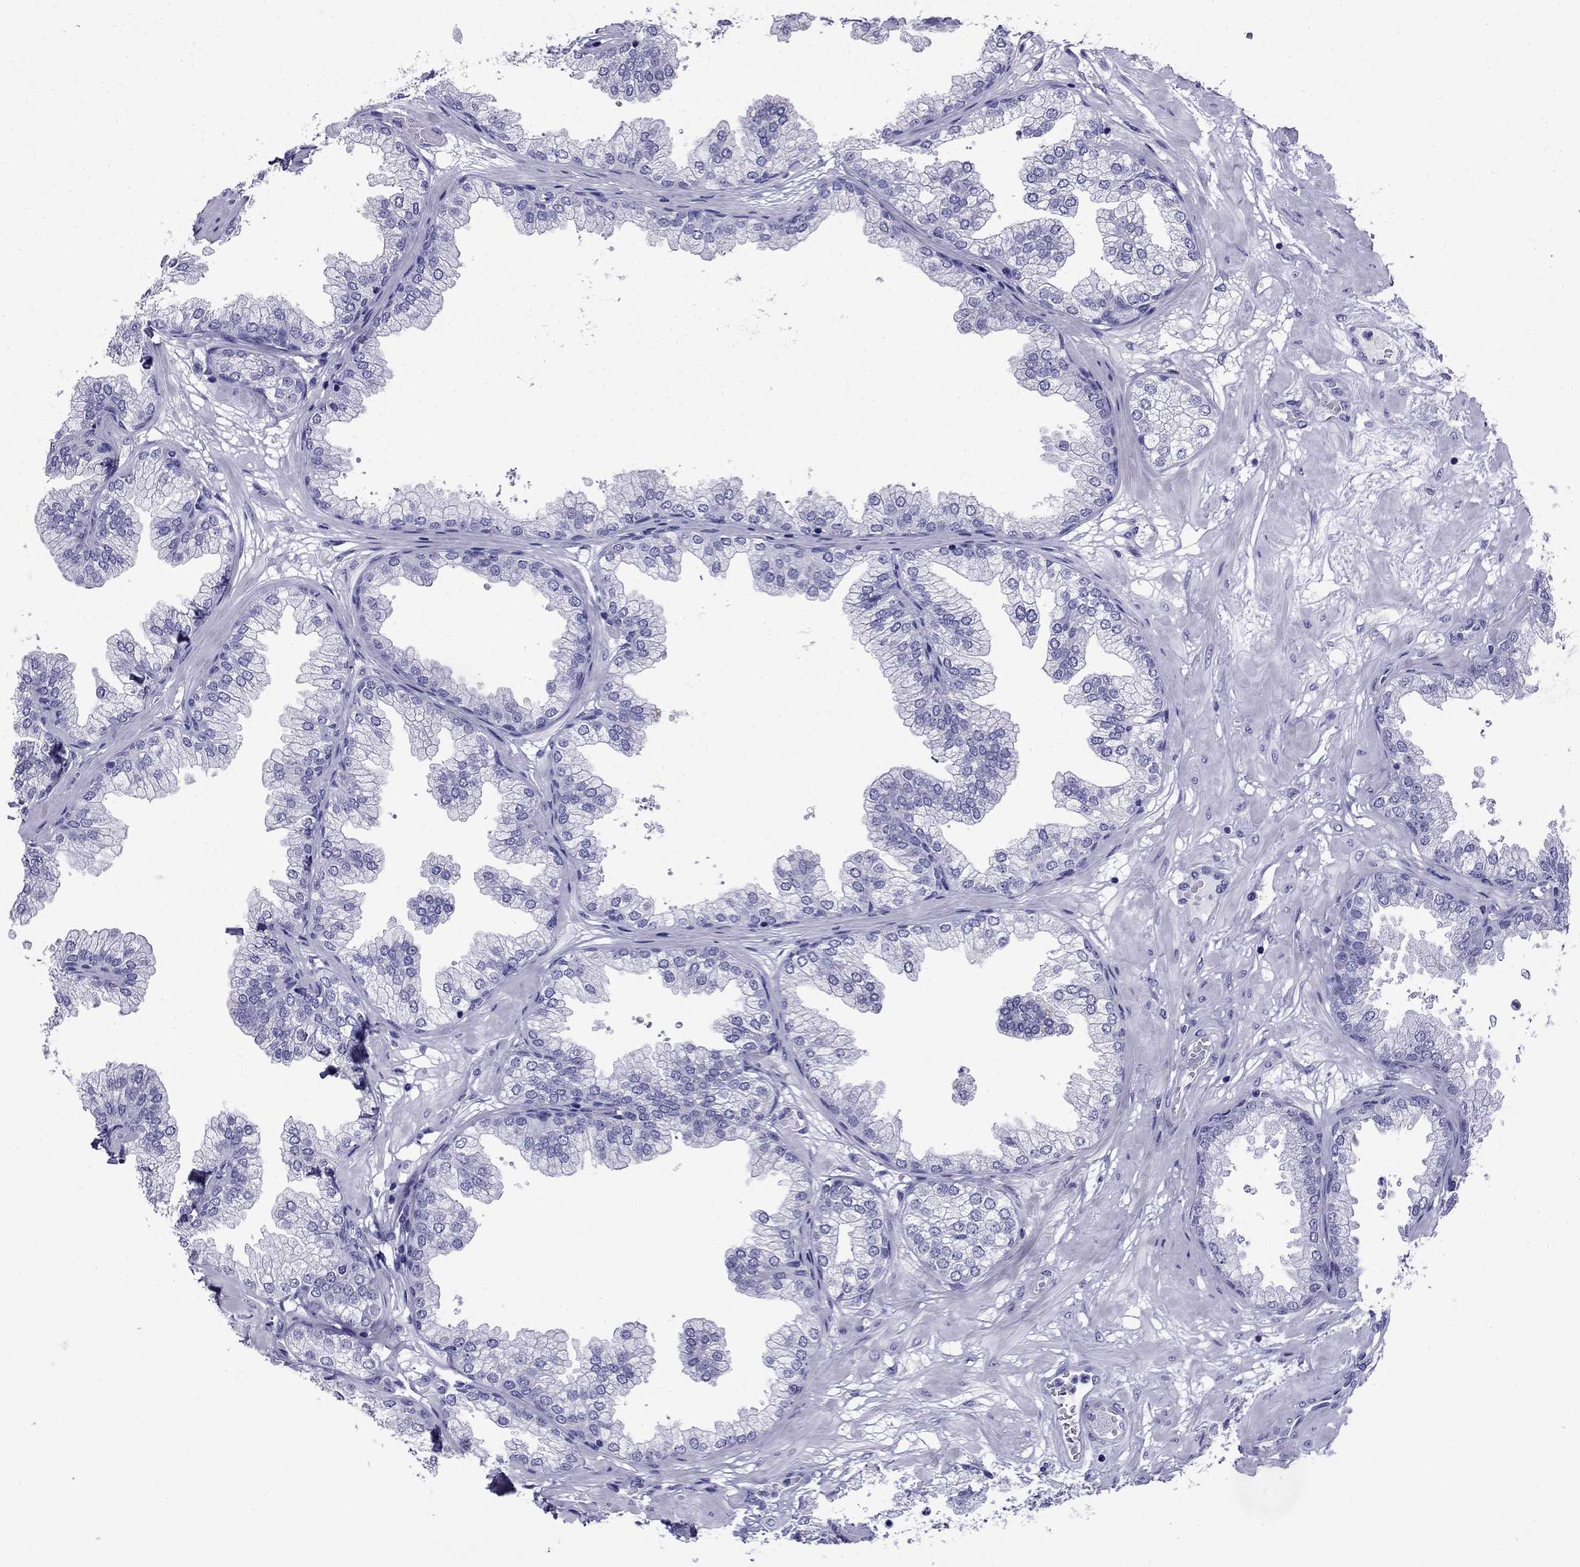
{"staining": {"intensity": "negative", "quantity": "none", "location": "none"}, "tissue": "prostate", "cell_type": "Glandular cells", "image_type": "normal", "snomed": [{"axis": "morphology", "description": "Normal tissue, NOS"}, {"axis": "topography", "description": "Prostate"}], "caption": "A high-resolution photomicrograph shows immunohistochemistry staining of benign prostate, which demonstrates no significant staining in glandular cells. (DAB immunohistochemistry, high magnification).", "gene": "ARR3", "patient": {"sex": "male", "age": 37}}